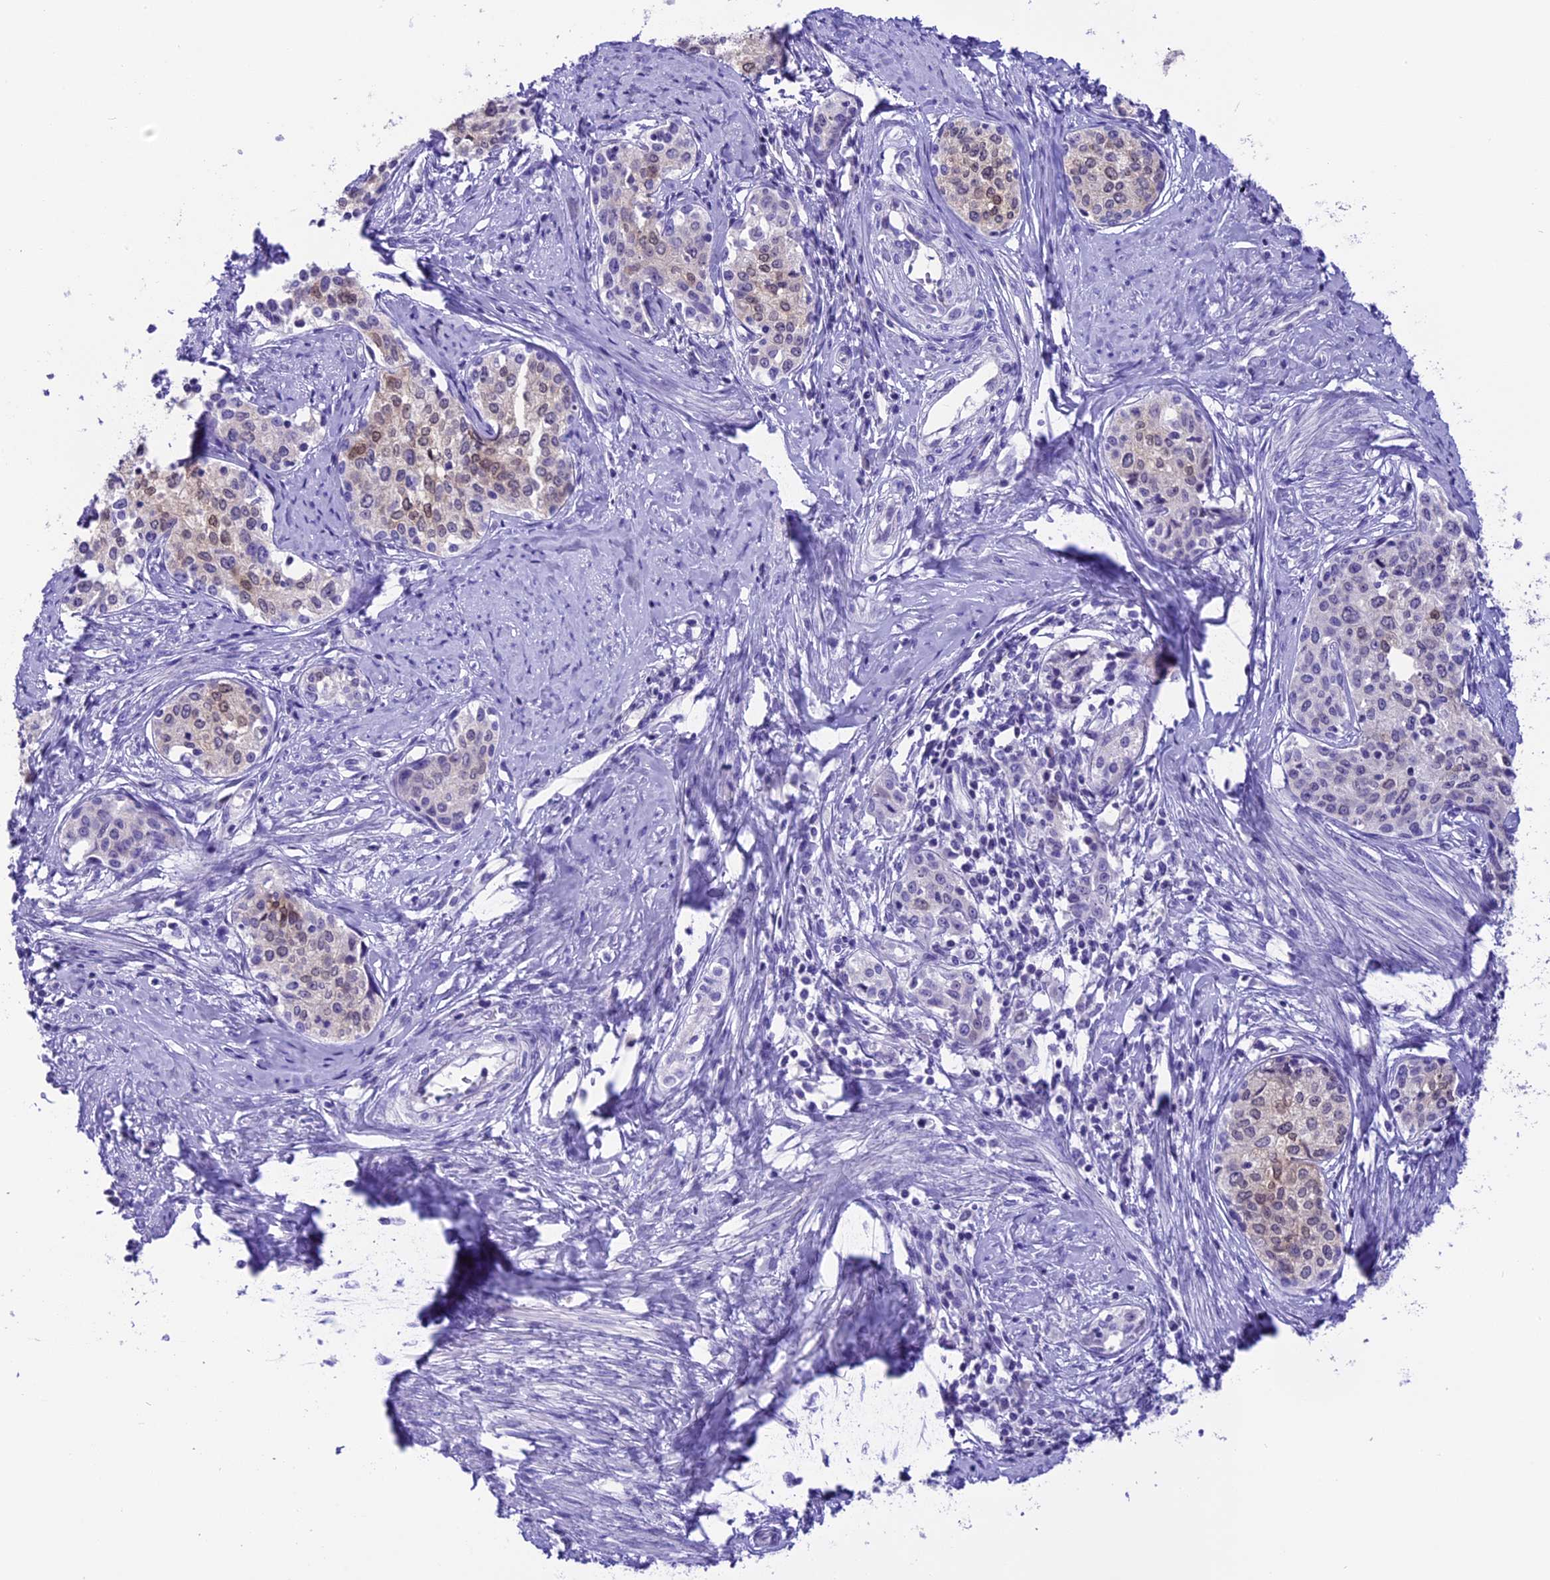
{"staining": {"intensity": "weak", "quantity": "<25%", "location": "nuclear"}, "tissue": "cervical cancer", "cell_type": "Tumor cells", "image_type": "cancer", "snomed": [{"axis": "morphology", "description": "Squamous cell carcinoma, NOS"}, {"axis": "morphology", "description": "Adenocarcinoma, NOS"}, {"axis": "topography", "description": "Cervix"}], "caption": "A high-resolution image shows IHC staining of cervical squamous cell carcinoma, which demonstrates no significant positivity in tumor cells.", "gene": "PRR15", "patient": {"sex": "female", "age": 52}}